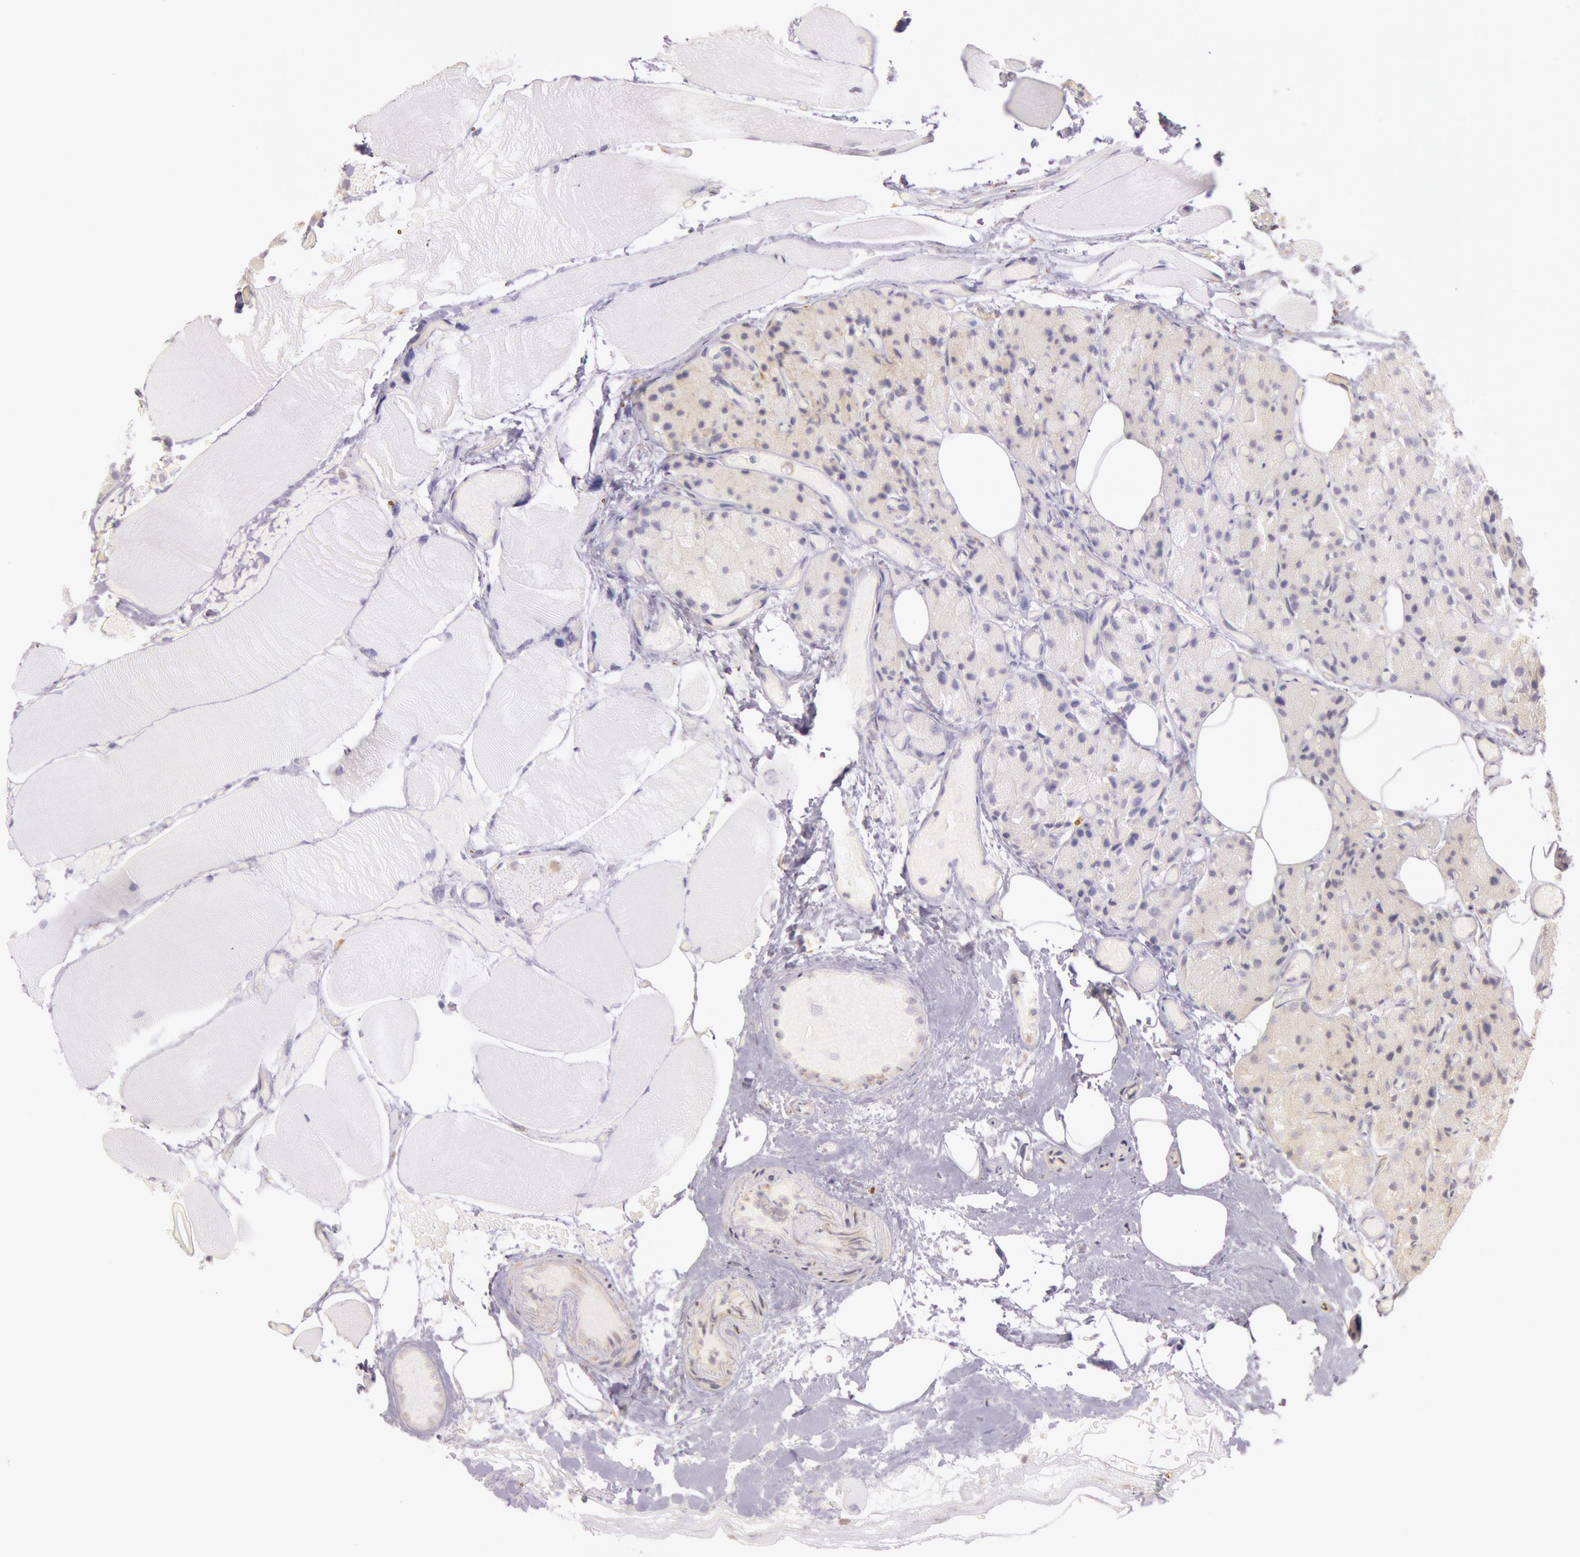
{"staining": {"intensity": "negative", "quantity": "none", "location": "none"}, "tissue": "parathyroid gland", "cell_type": "Glandular cells", "image_type": "normal", "snomed": [{"axis": "morphology", "description": "Normal tissue, NOS"}, {"axis": "topography", "description": "Skeletal muscle"}, {"axis": "topography", "description": "Parathyroid gland"}], "caption": "DAB immunohistochemical staining of normal parathyroid gland shows no significant expression in glandular cells.", "gene": "CIDEB", "patient": {"sex": "female", "age": 37}}